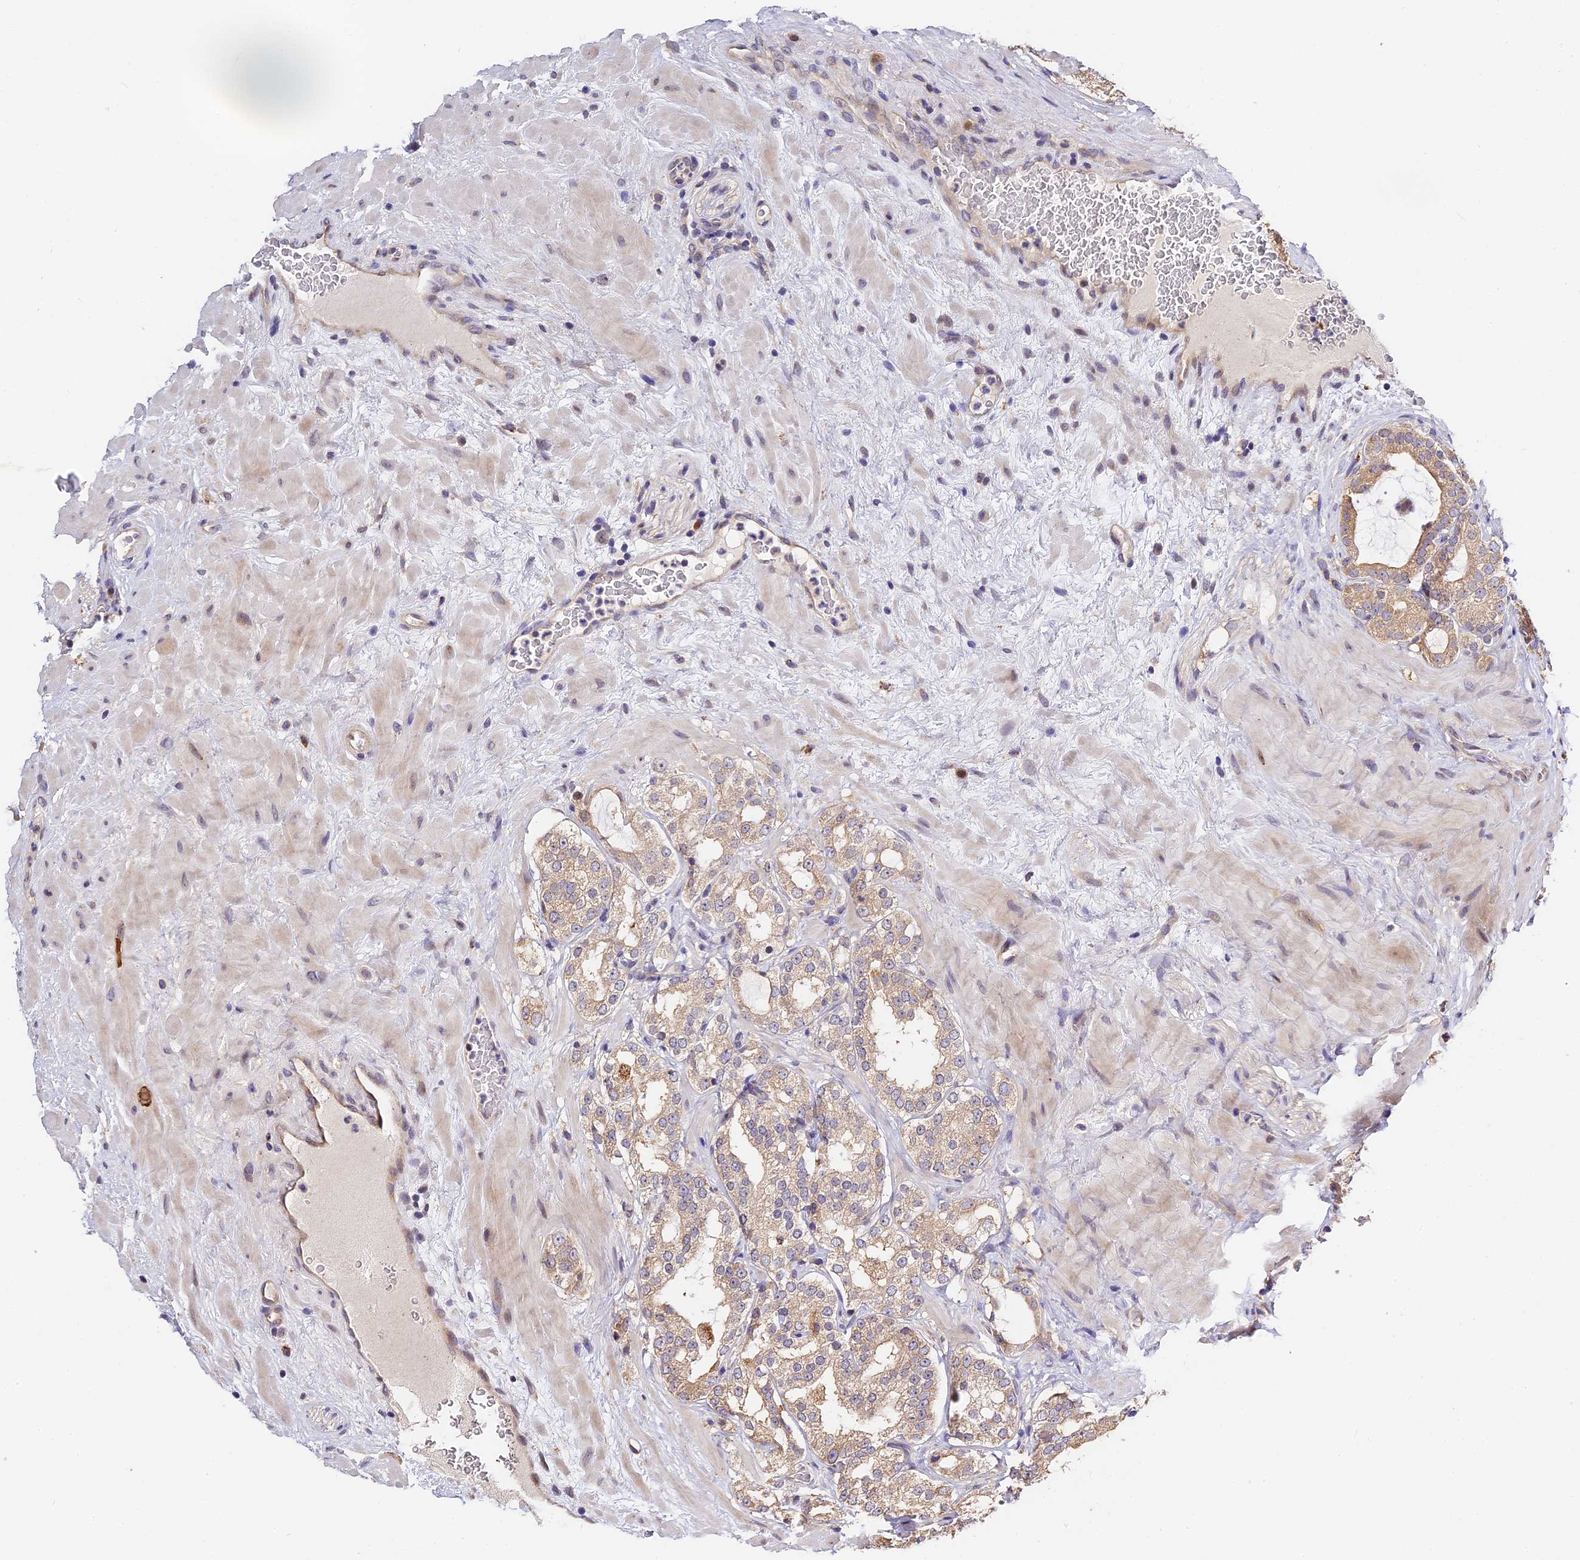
{"staining": {"intensity": "weak", "quantity": ">75%", "location": "cytoplasmic/membranous"}, "tissue": "prostate cancer", "cell_type": "Tumor cells", "image_type": "cancer", "snomed": [{"axis": "morphology", "description": "Adenocarcinoma, High grade"}, {"axis": "topography", "description": "Prostate"}], "caption": "Tumor cells display weak cytoplasmic/membranous positivity in approximately >75% of cells in adenocarcinoma (high-grade) (prostate). (DAB (3,3'-diaminobenzidine) IHC with brightfield microscopy, high magnification).", "gene": "BSCL2", "patient": {"sex": "male", "age": 64}}